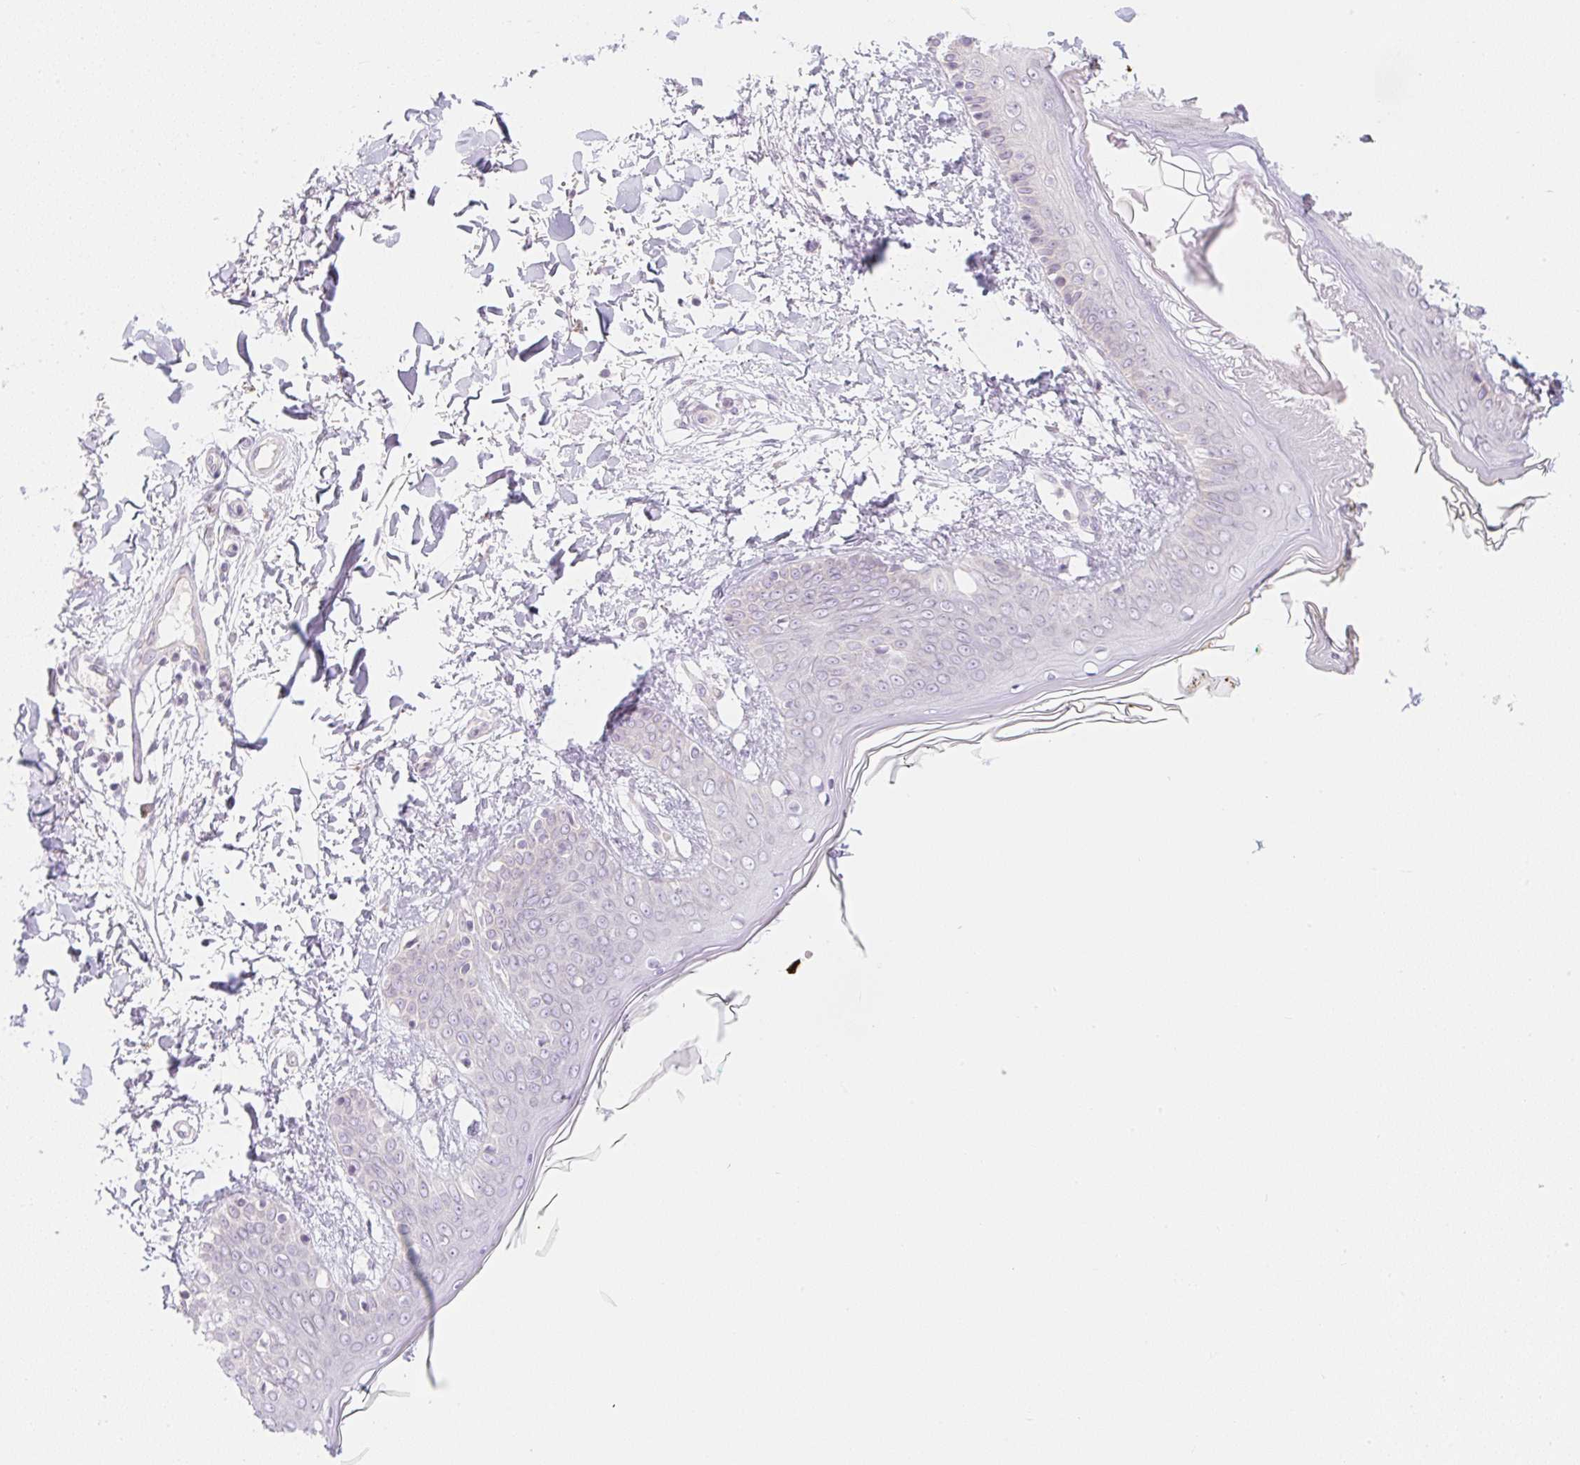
{"staining": {"intensity": "negative", "quantity": "none", "location": "none"}, "tissue": "skin", "cell_type": "Fibroblasts", "image_type": "normal", "snomed": [{"axis": "morphology", "description": "Normal tissue, NOS"}, {"axis": "topography", "description": "Skin"}], "caption": "This histopathology image is of benign skin stained with immunohistochemistry (IHC) to label a protein in brown with the nuclei are counter-stained blue. There is no positivity in fibroblasts. (DAB immunohistochemistry visualized using brightfield microscopy, high magnification).", "gene": "CASKIN1", "patient": {"sex": "female", "age": 34}}